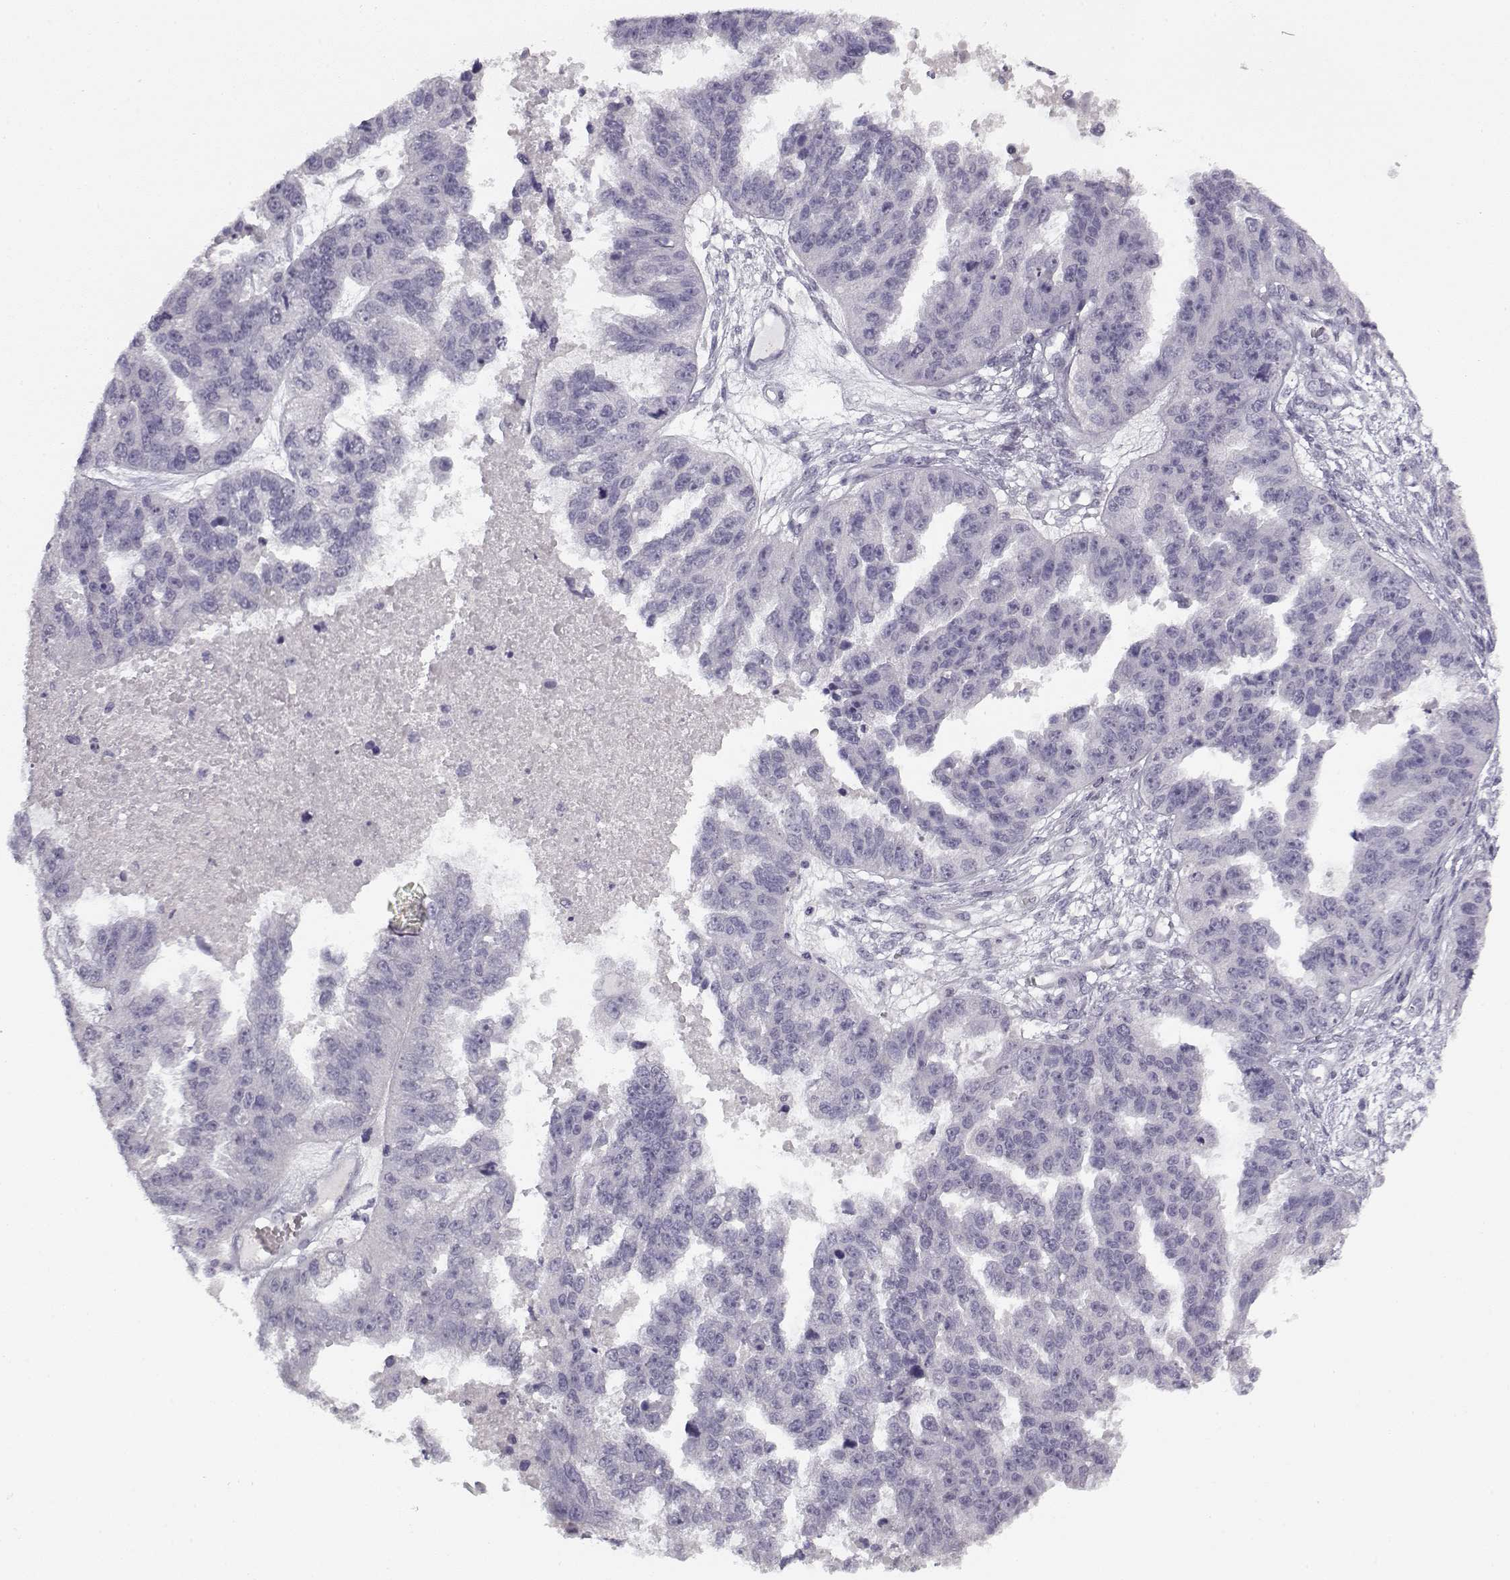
{"staining": {"intensity": "negative", "quantity": "none", "location": "none"}, "tissue": "ovarian cancer", "cell_type": "Tumor cells", "image_type": "cancer", "snomed": [{"axis": "morphology", "description": "Cystadenocarcinoma, serous, NOS"}, {"axis": "topography", "description": "Ovary"}], "caption": "Immunohistochemical staining of human serous cystadenocarcinoma (ovarian) shows no significant positivity in tumor cells.", "gene": "SNCA", "patient": {"sex": "female", "age": 58}}